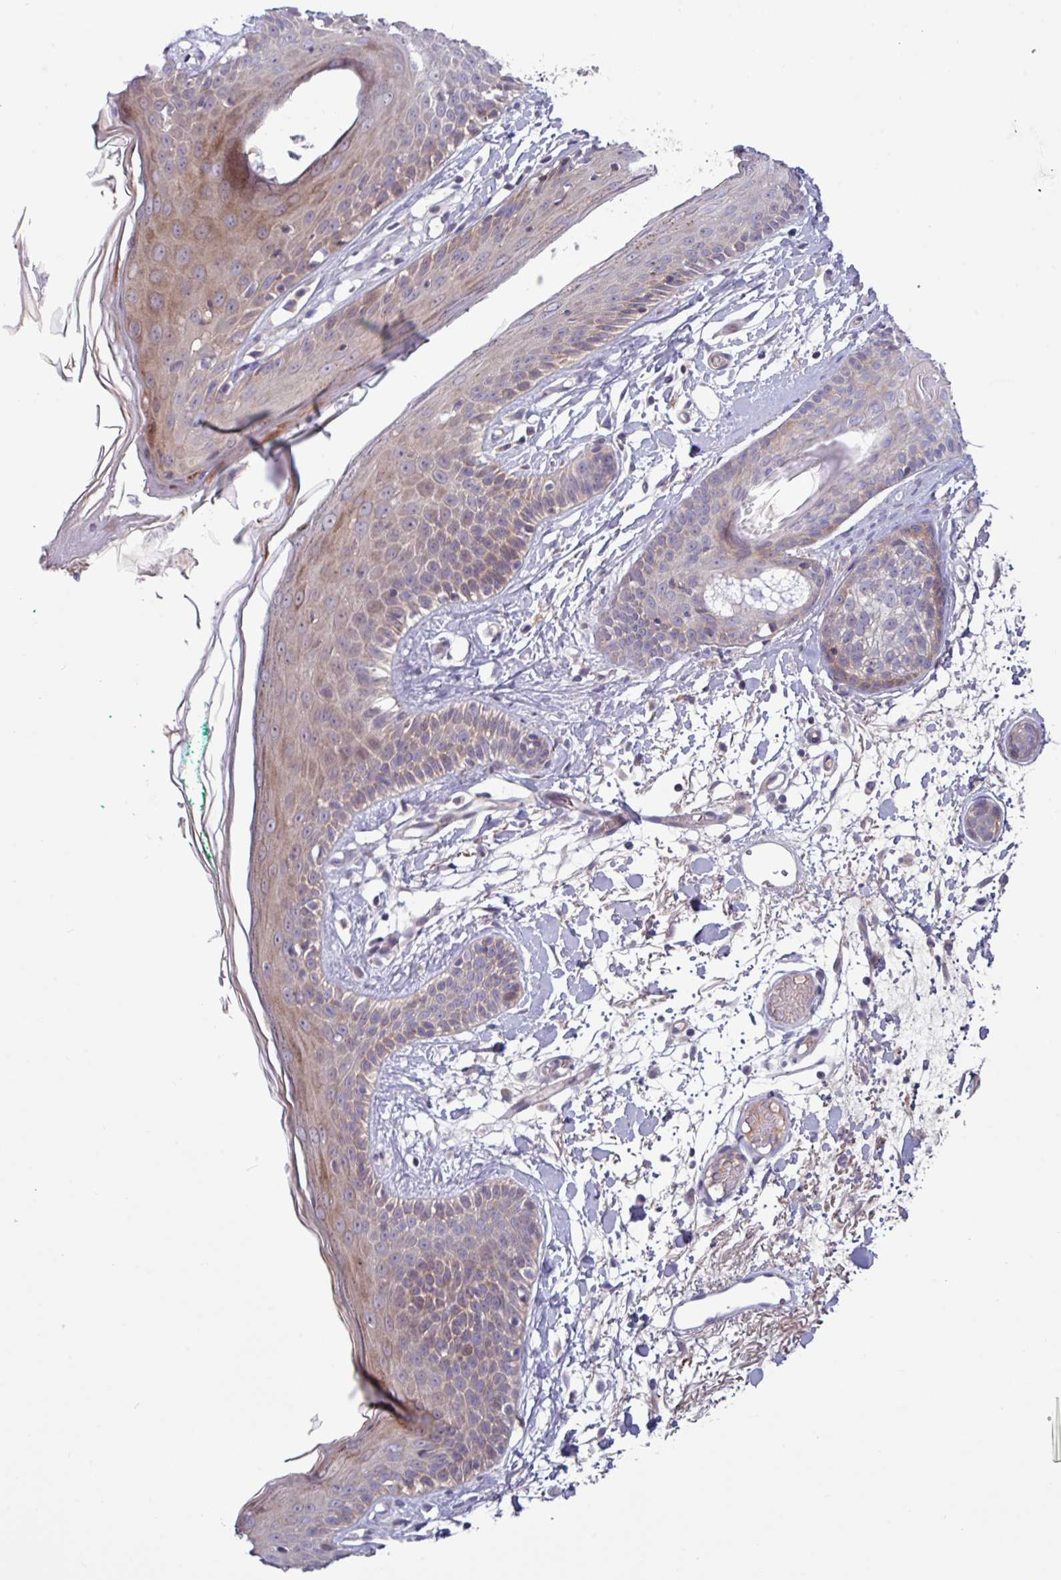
{"staining": {"intensity": "negative", "quantity": "none", "location": "none"}, "tissue": "skin", "cell_type": "Fibroblasts", "image_type": "normal", "snomed": [{"axis": "morphology", "description": "Normal tissue, NOS"}, {"axis": "topography", "description": "Skin"}], "caption": "DAB (3,3'-diaminobenzidine) immunohistochemical staining of unremarkable skin demonstrates no significant staining in fibroblasts.", "gene": "TNFSF12", "patient": {"sex": "male", "age": 79}}